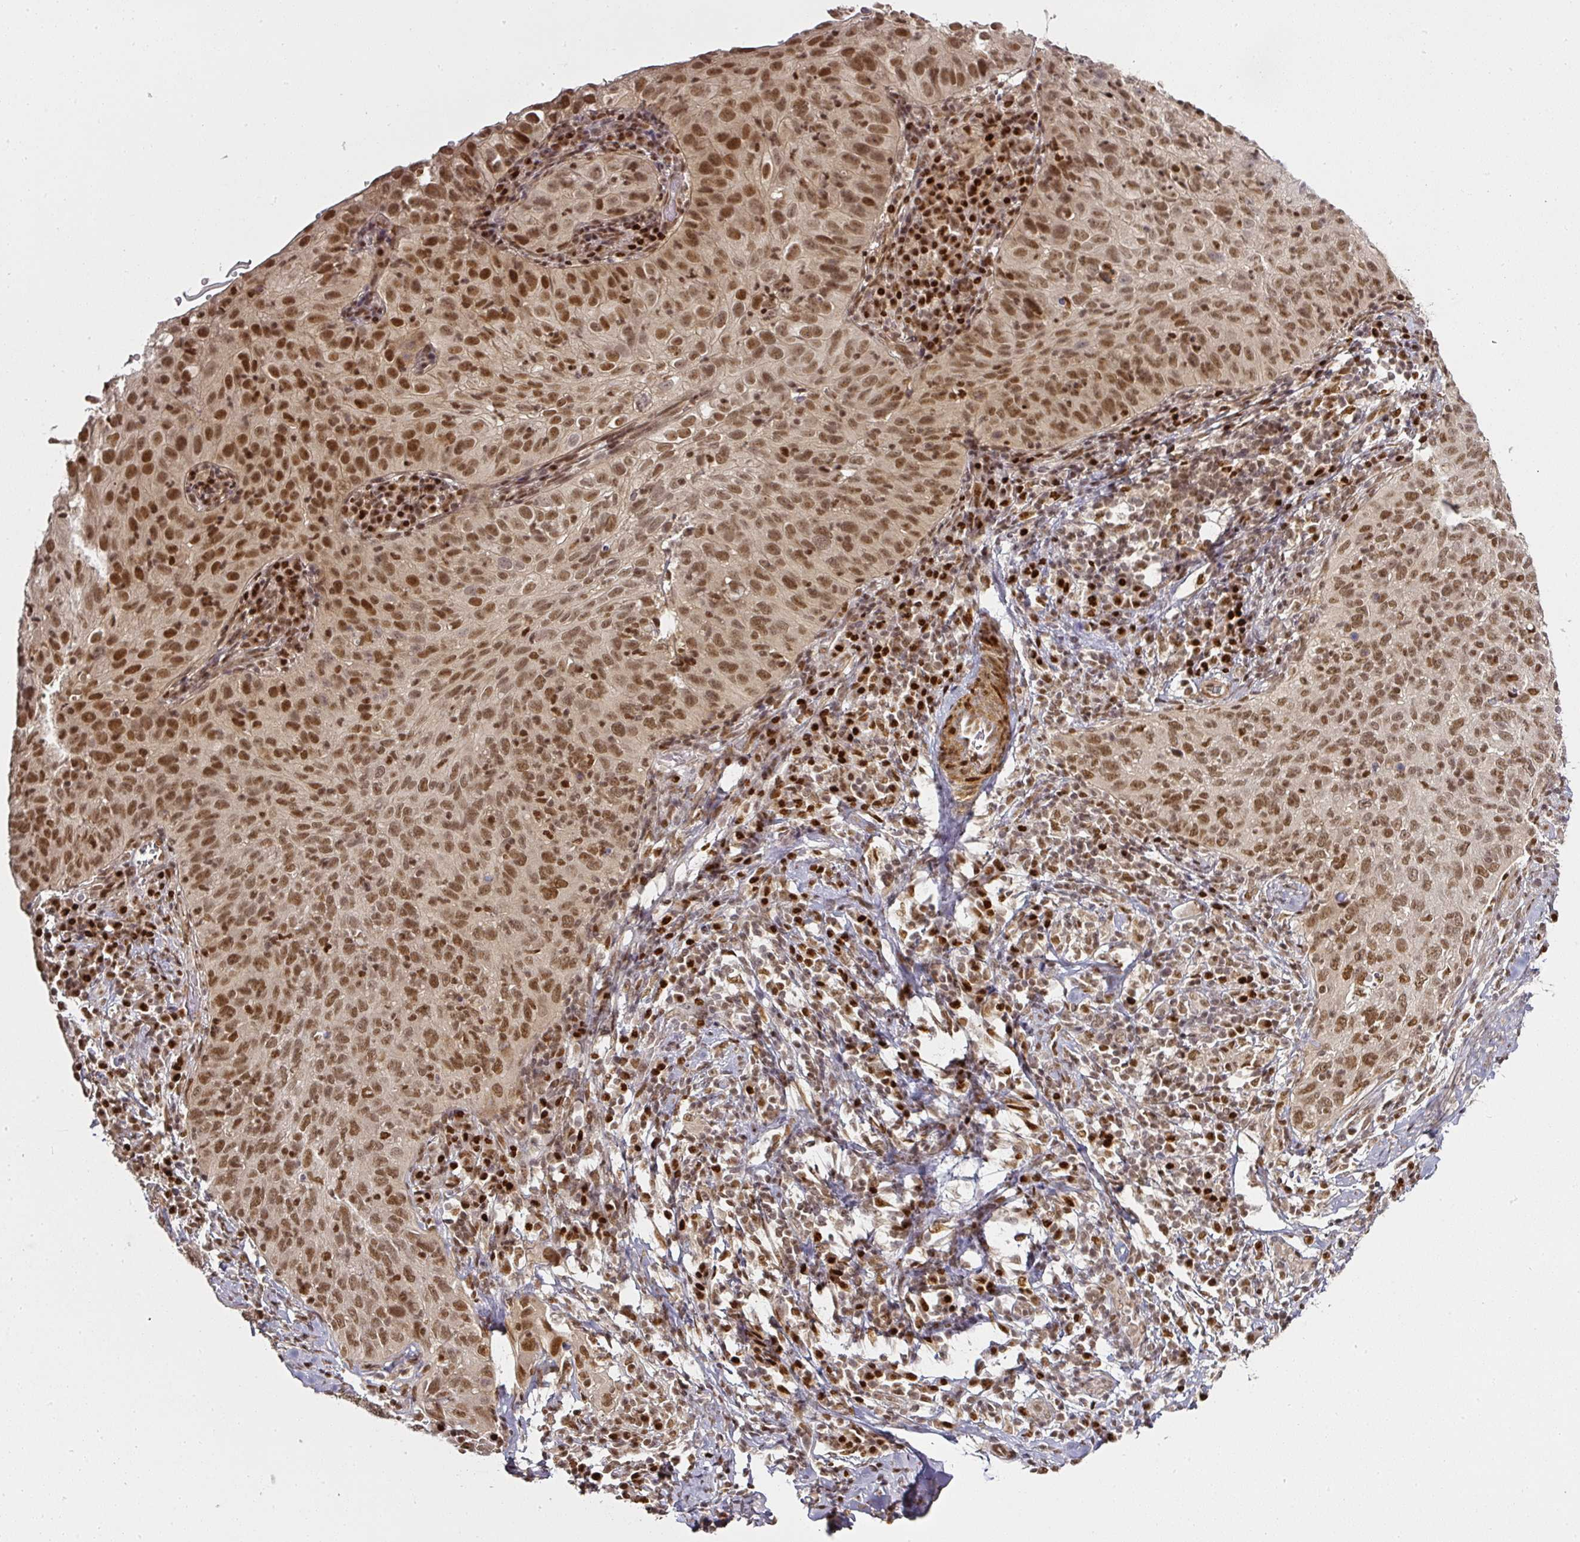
{"staining": {"intensity": "moderate", "quantity": ">75%", "location": "nuclear"}, "tissue": "cervical cancer", "cell_type": "Tumor cells", "image_type": "cancer", "snomed": [{"axis": "morphology", "description": "Squamous cell carcinoma, NOS"}, {"axis": "topography", "description": "Cervix"}], "caption": "DAB (3,3'-diaminobenzidine) immunohistochemical staining of cervical cancer shows moderate nuclear protein expression in about >75% of tumor cells. Using DAB (3,3'-diaminobenzidine) (brown) and hematoxylin (blue) stains, captured at high magnification using brightfield microscopy.", "gene": "GPRIN2", "patient": {"sex": "female", "age": 30}}